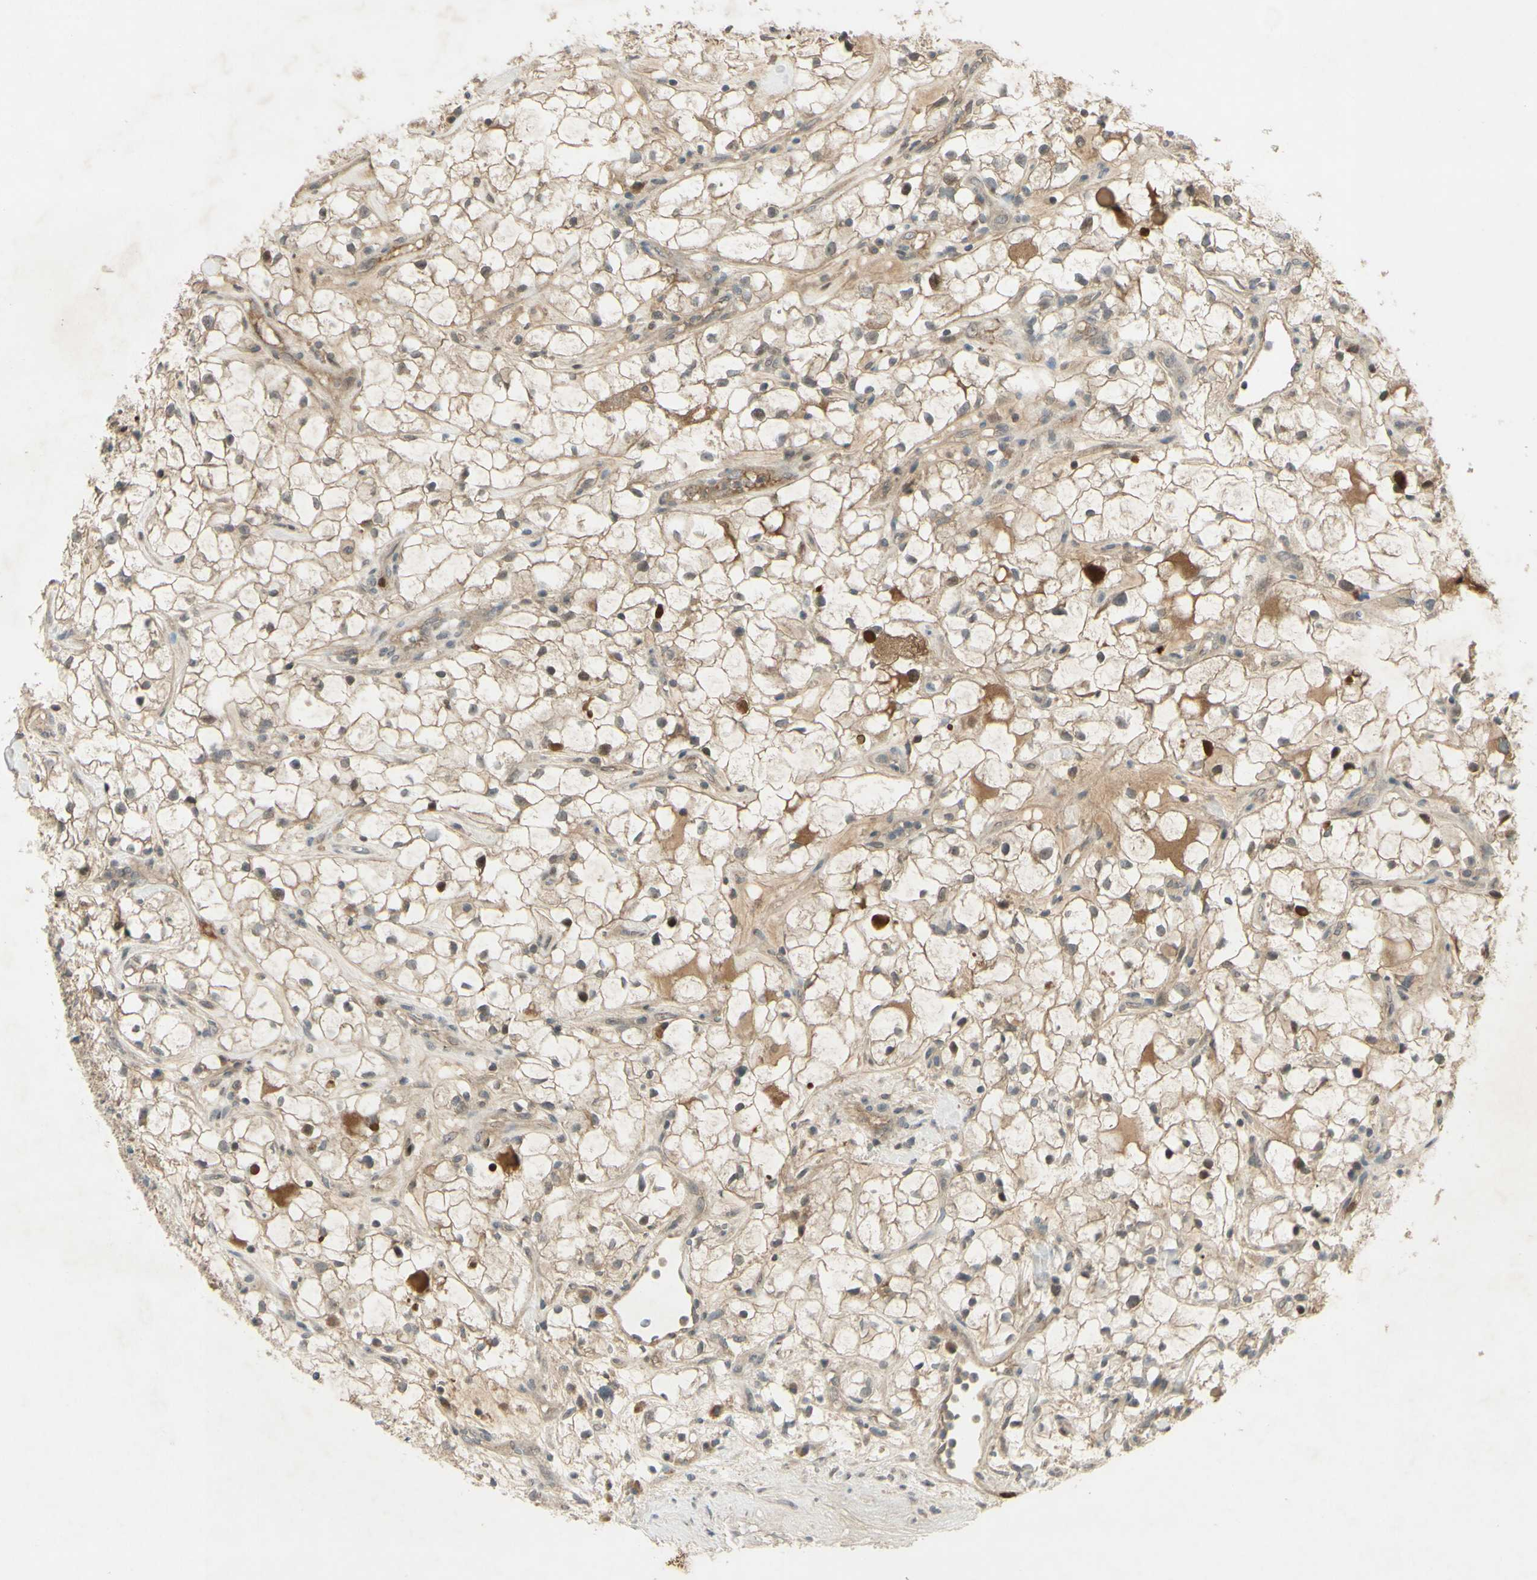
{"staining": {"intensity": "strong", "quantity": "<25%", "location": "nuclear"}, "tissue": "renal cancer", "cell_type": "Tumor cells", "image_type": "cancer", "snomed": [{"axis": "morphology", "description": "Adenocarcinoma, NOS"}, {"axis": "topography", "description": "Kidney"}], "caption": "Immunohistochemistry staining of renal adenocarcinoma, which displays medium levels of strong nuclear positivity in approximately <25% of tumor cells indicating strong nuclear protein expression. The staining was performed using DAB (brown) for protein detection and nuclei were counterstained in hematoxylin (blue).", "gene": "RAD18", "patient": {"sex": "female", "age": 60}}